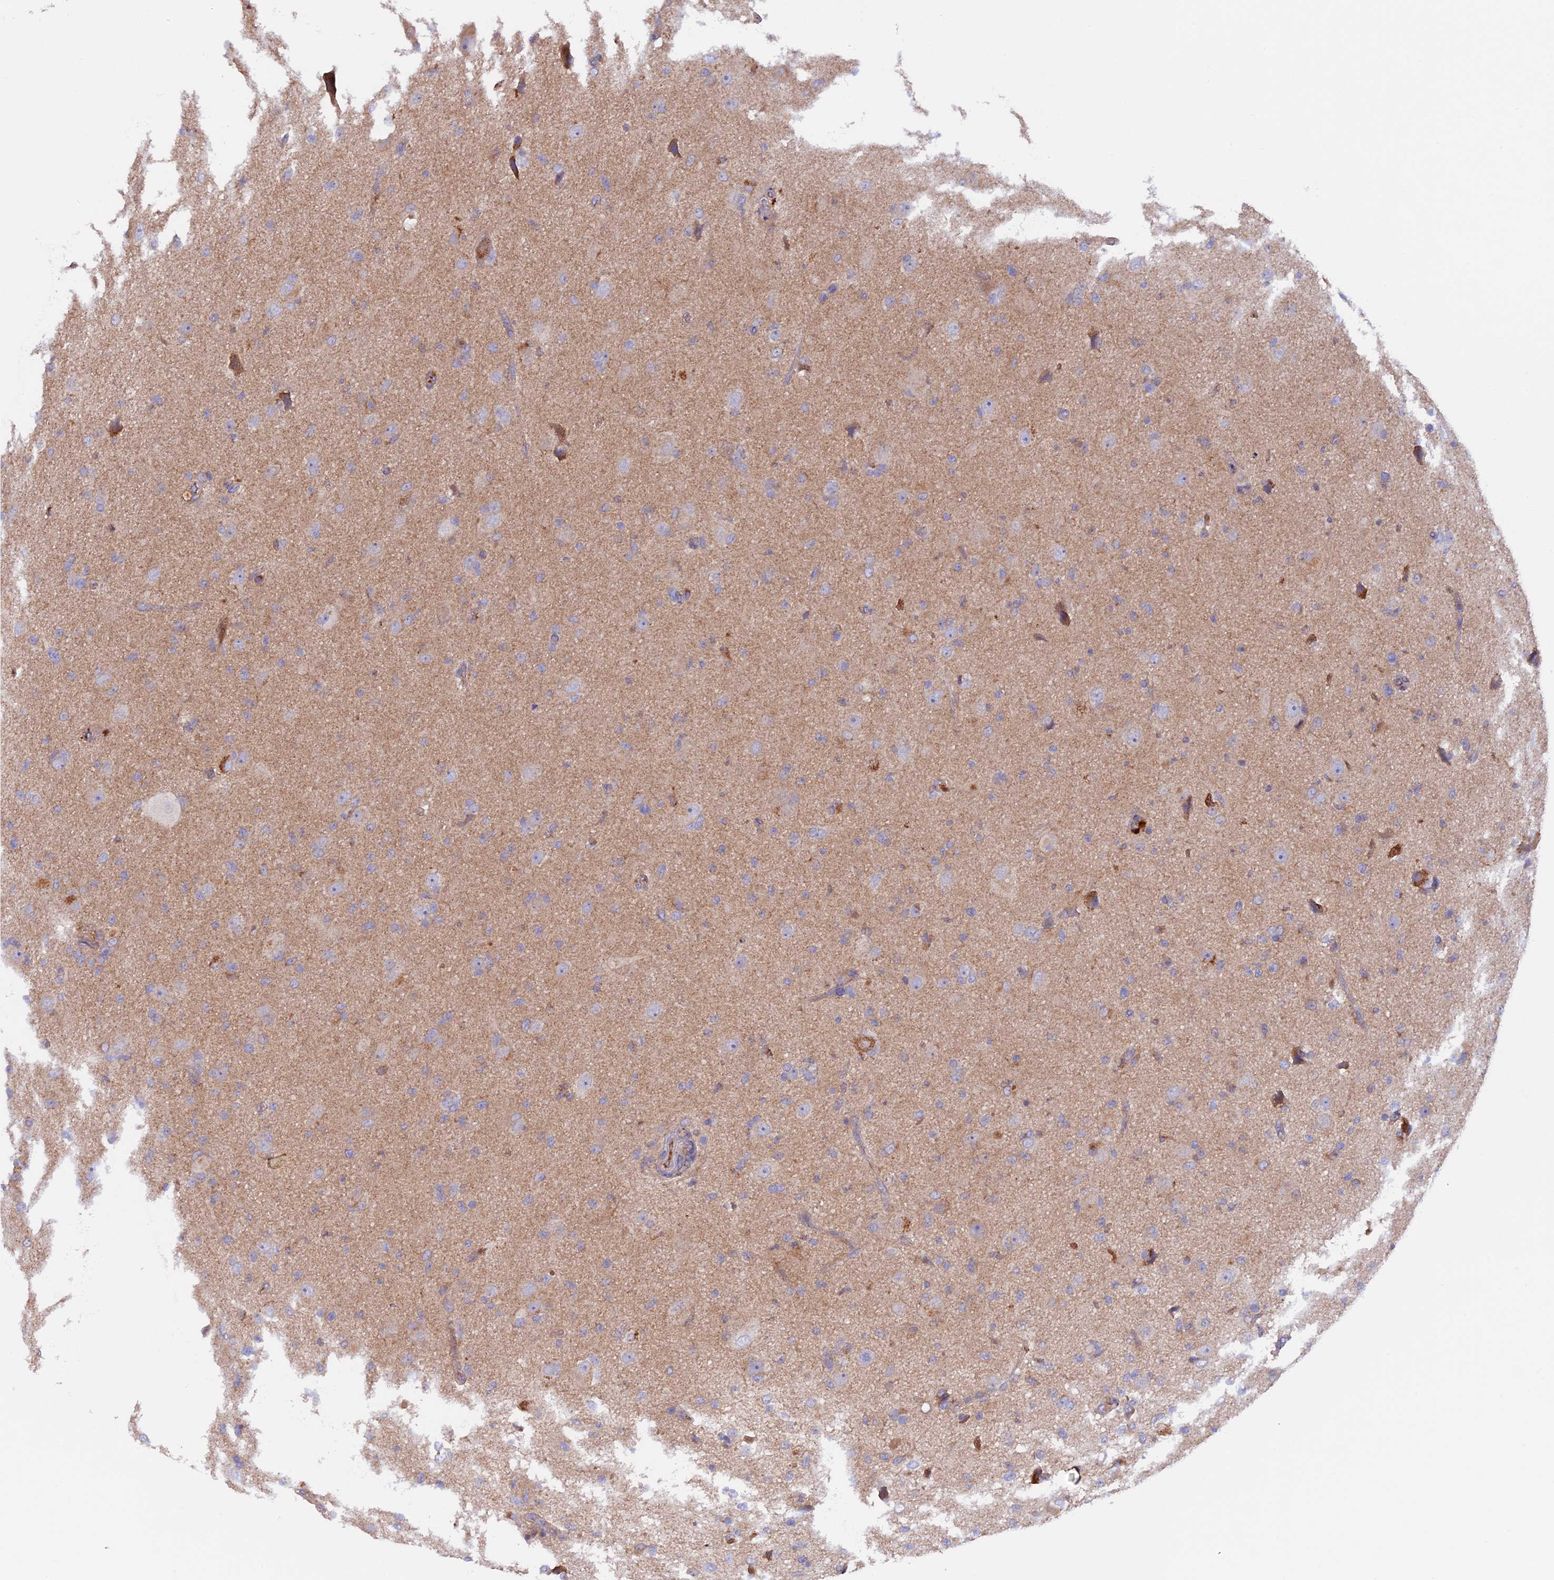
{"staining": {"intensity": "negative", "quantity": "none", "location": "none"}, "tissue": "glioma", "cell_type": "Tumor cells", "image_type": "cancer", "snomed": [{"axis": "morphology", "description": "Glioma, malignant, High grade"}, {"axis": "topography", "description": "Brain"}], "caption": "DAB immunohistochemical staining of high-grade glioma (malignant) displays no significant expression in tumor cells.", "gene": "PTPN9", "patient": {"sex": "female", "age": 57}}